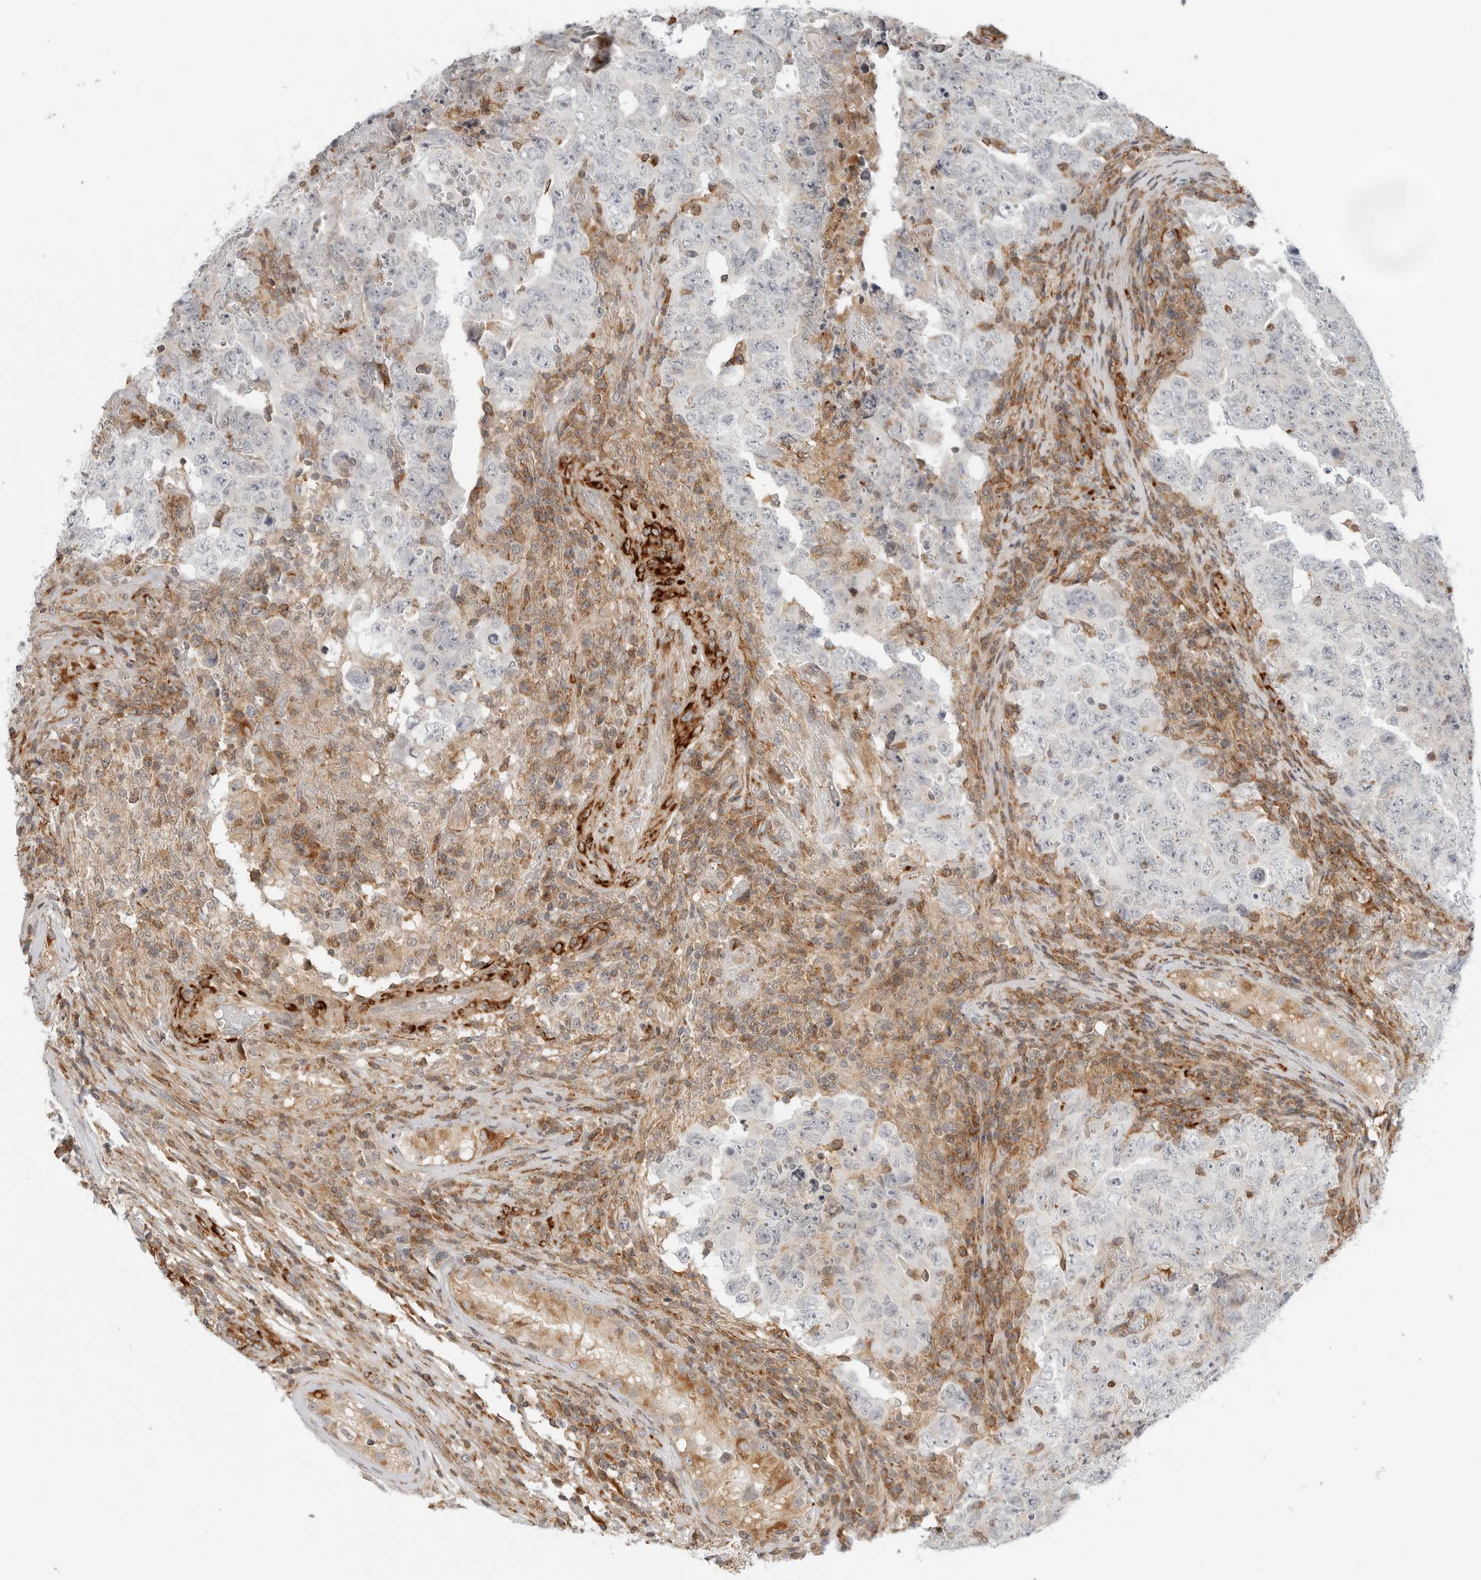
{"staining": {"intensity": "negative", "quantity": "none", "location": "none"}, "tissue": "testis cancer", "cell_type": "Tumor cells", "image_type": "cancer", "snomed": [{"axis": "morphology", "description": "Carcinoma, Embryonal, NOS"}, {"axis": "topography", "description": "Testis"}], "caption": "Immunohistochemical staining of human testis cancer (embryonal carcinoma) displays no significant positivity in tumor cells.", "gene": "C1QTNF1", "patient": {"sex": "male", "age": 26}}